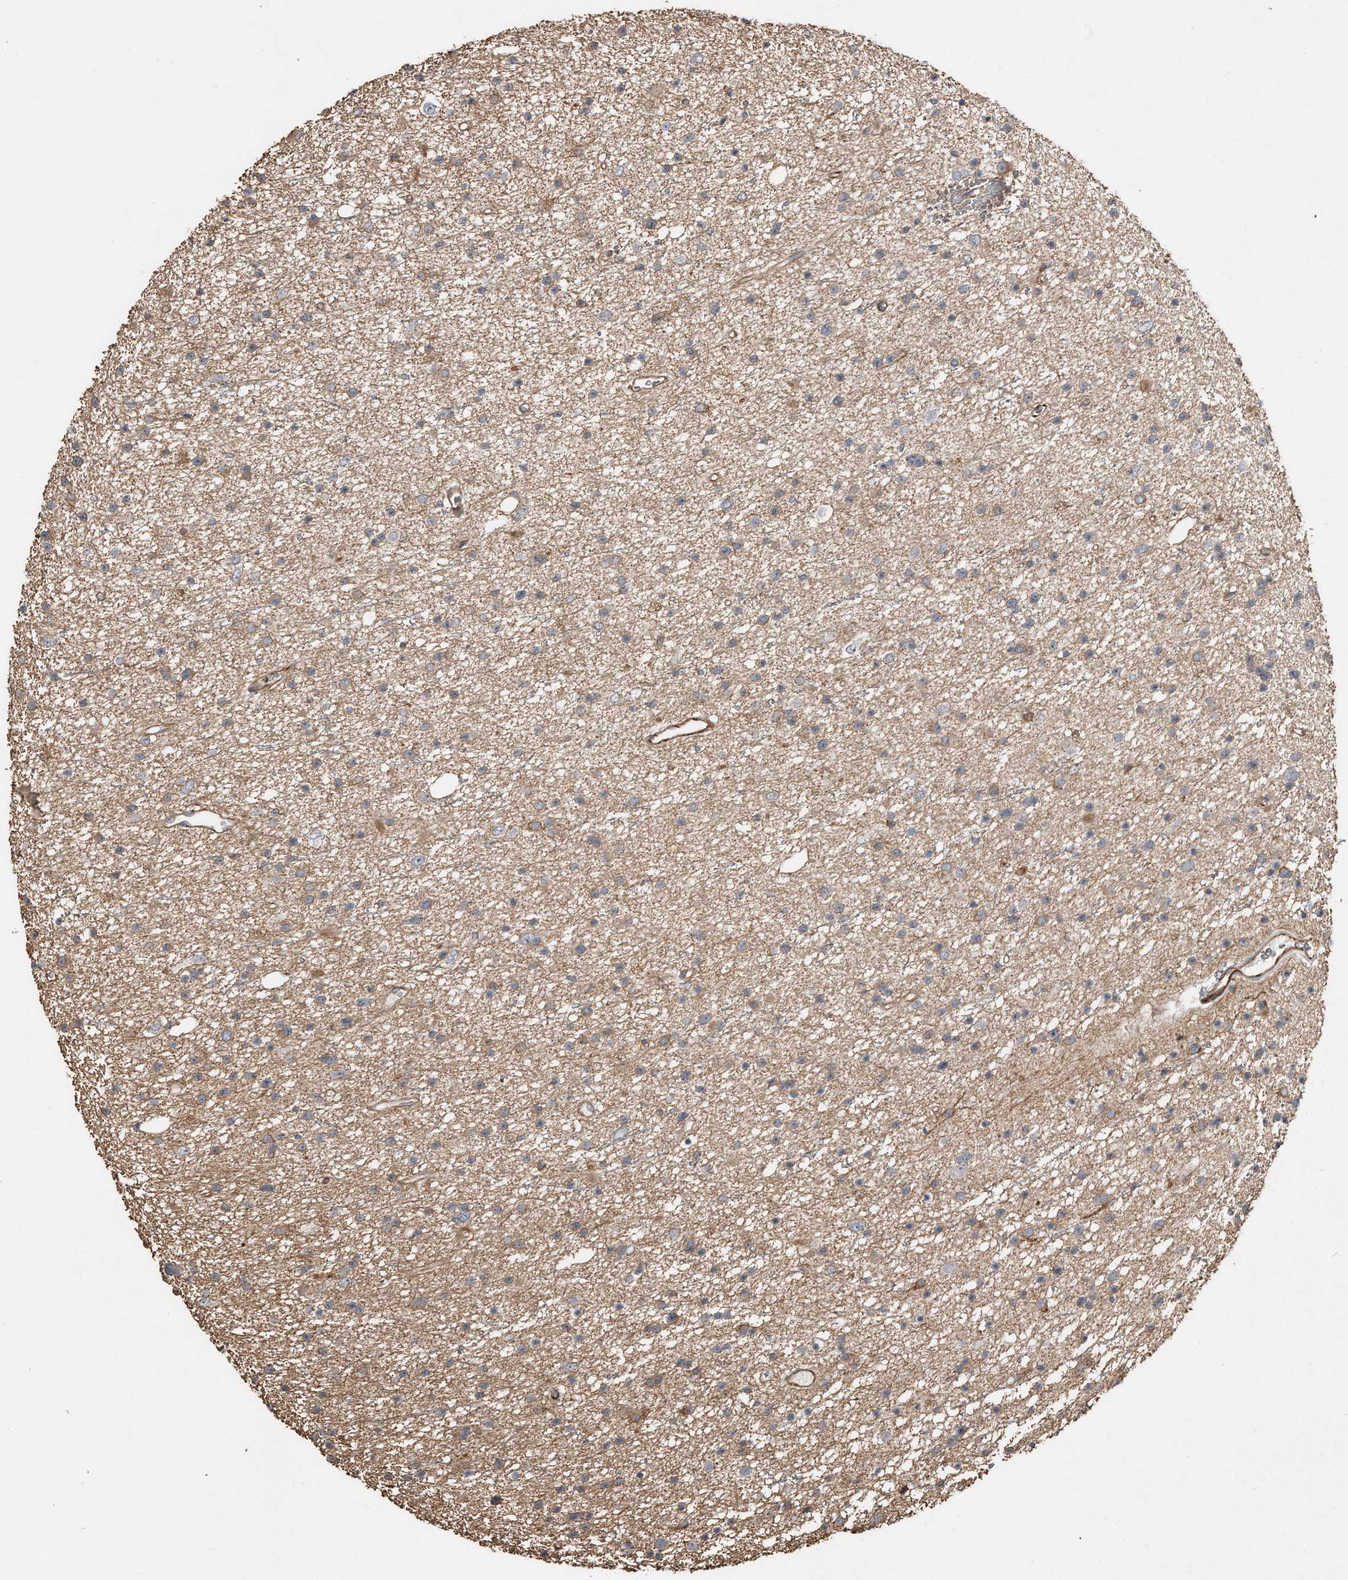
{"staining": {"intensity": "weak", "quantity": "25%-75%", "location": "cytoplasmic/membranous"}, "tissue": "glioma", "cell_type": "Tumor cells", "image_type": "cancer", "snomed": [{"axis": "morphology", "description": "Glioma, malignant, Low grade"}, {"axis": "topography", "description": "Cerebral cortex"}], "caption": "Glioma stained with a brown dye reveals weak cytoplasmic/membranous positive staining in about 25%-75% of tumor cells.", "gene": "SNAP47", "patient": {"sex": "female", "age": 39}}